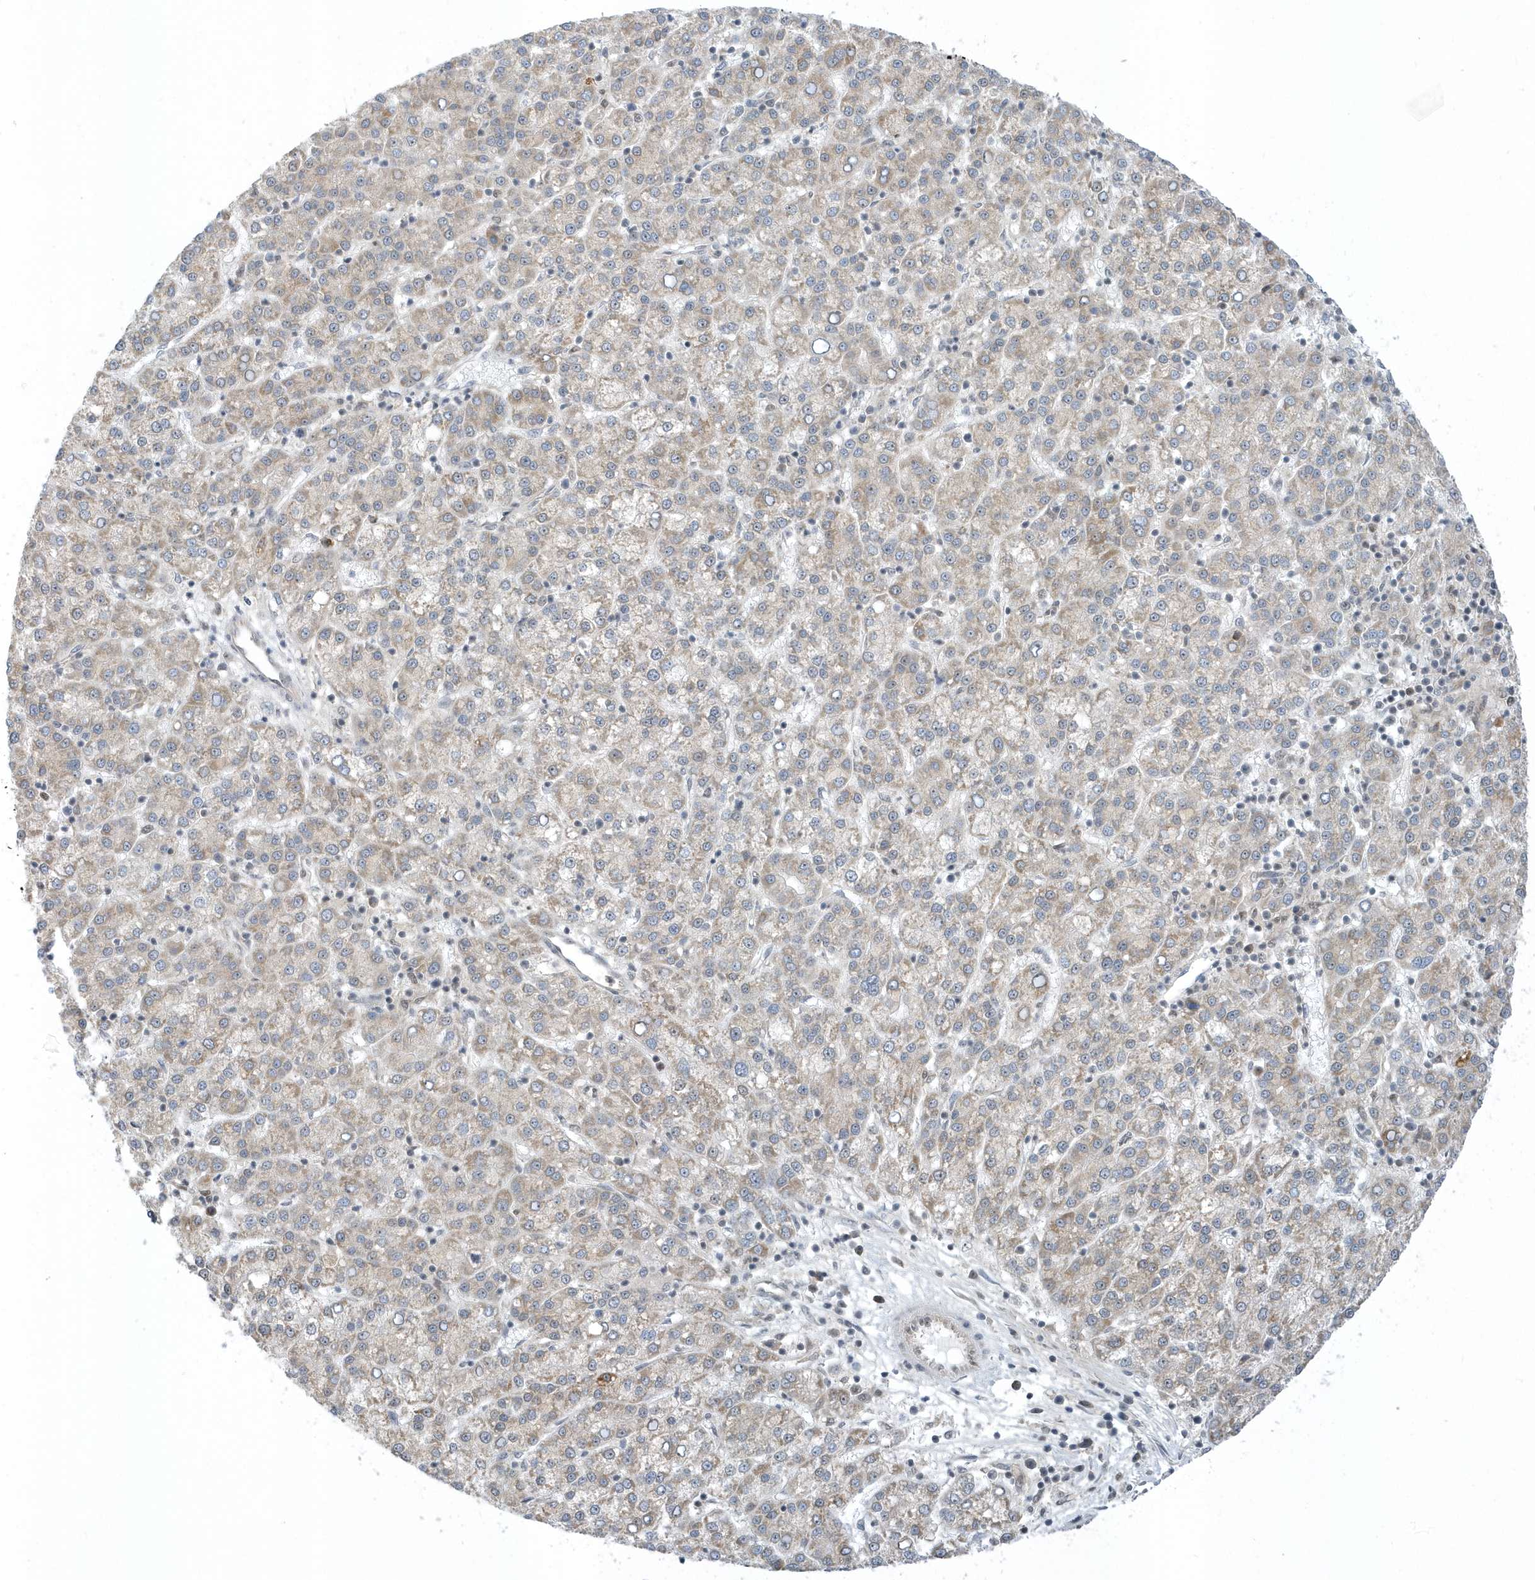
{"staining": {"intensity": "weak", "quantity": "<25%", "location": "cytoplasmic/membranous"}, "tissue": "liver cancer", "cell_type": "Tumor cells", "image_type": "cancer", "snomed": [{"axis": "morphology", "description": "Carcinoma, Hepatocellular, NOS"}, {"axis": "topography", "description": "Liver"}], "caption": "Hepatocellular carcinoma (liver) stained for a protein using immunohistochemistry exhibits no expression tumor cells.", "gene": "ZNF740", "patient": {"sex": "female", "age": 58}}